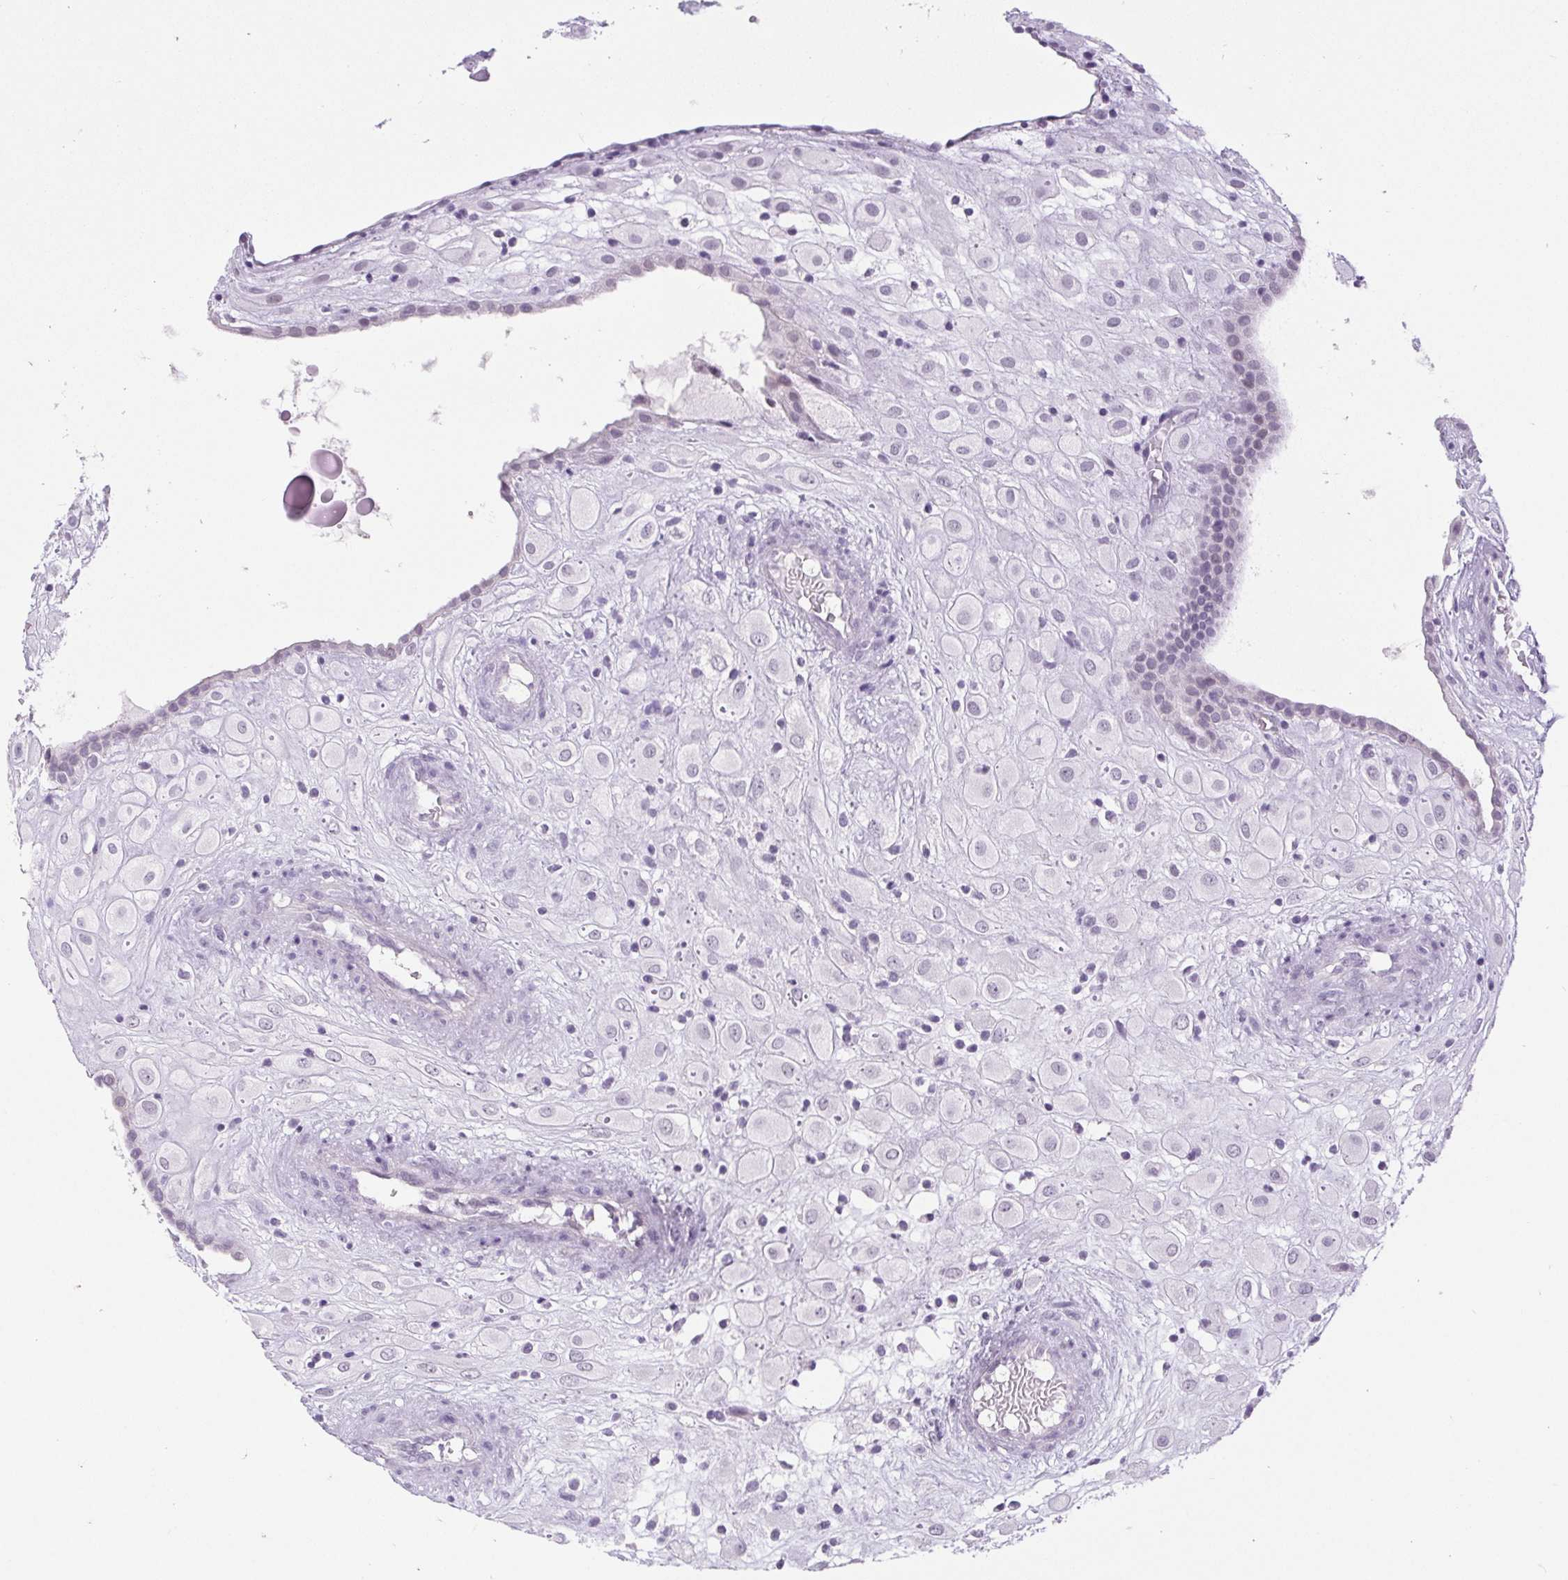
{"staining": {"intensity": "negative", "quantity": "none", "location": "none"}, "tissue": "placenta", "cell_type": "Decidual cells", "image_type": "normal", "snomed": [{"axis": "morphology", "description": "Normal tissue, NOS"}, {"axis": "topography", "description": "Placenta"}], "caption": "Immunohistochemistry of unremarkable human placenta reveals no staining in decidual cells. (DAB immunohistochemistry visualized using brightfield microscopy, high magnification).", "gene": "BCAS1", "patient": {"sex": "female", "age": 24}}